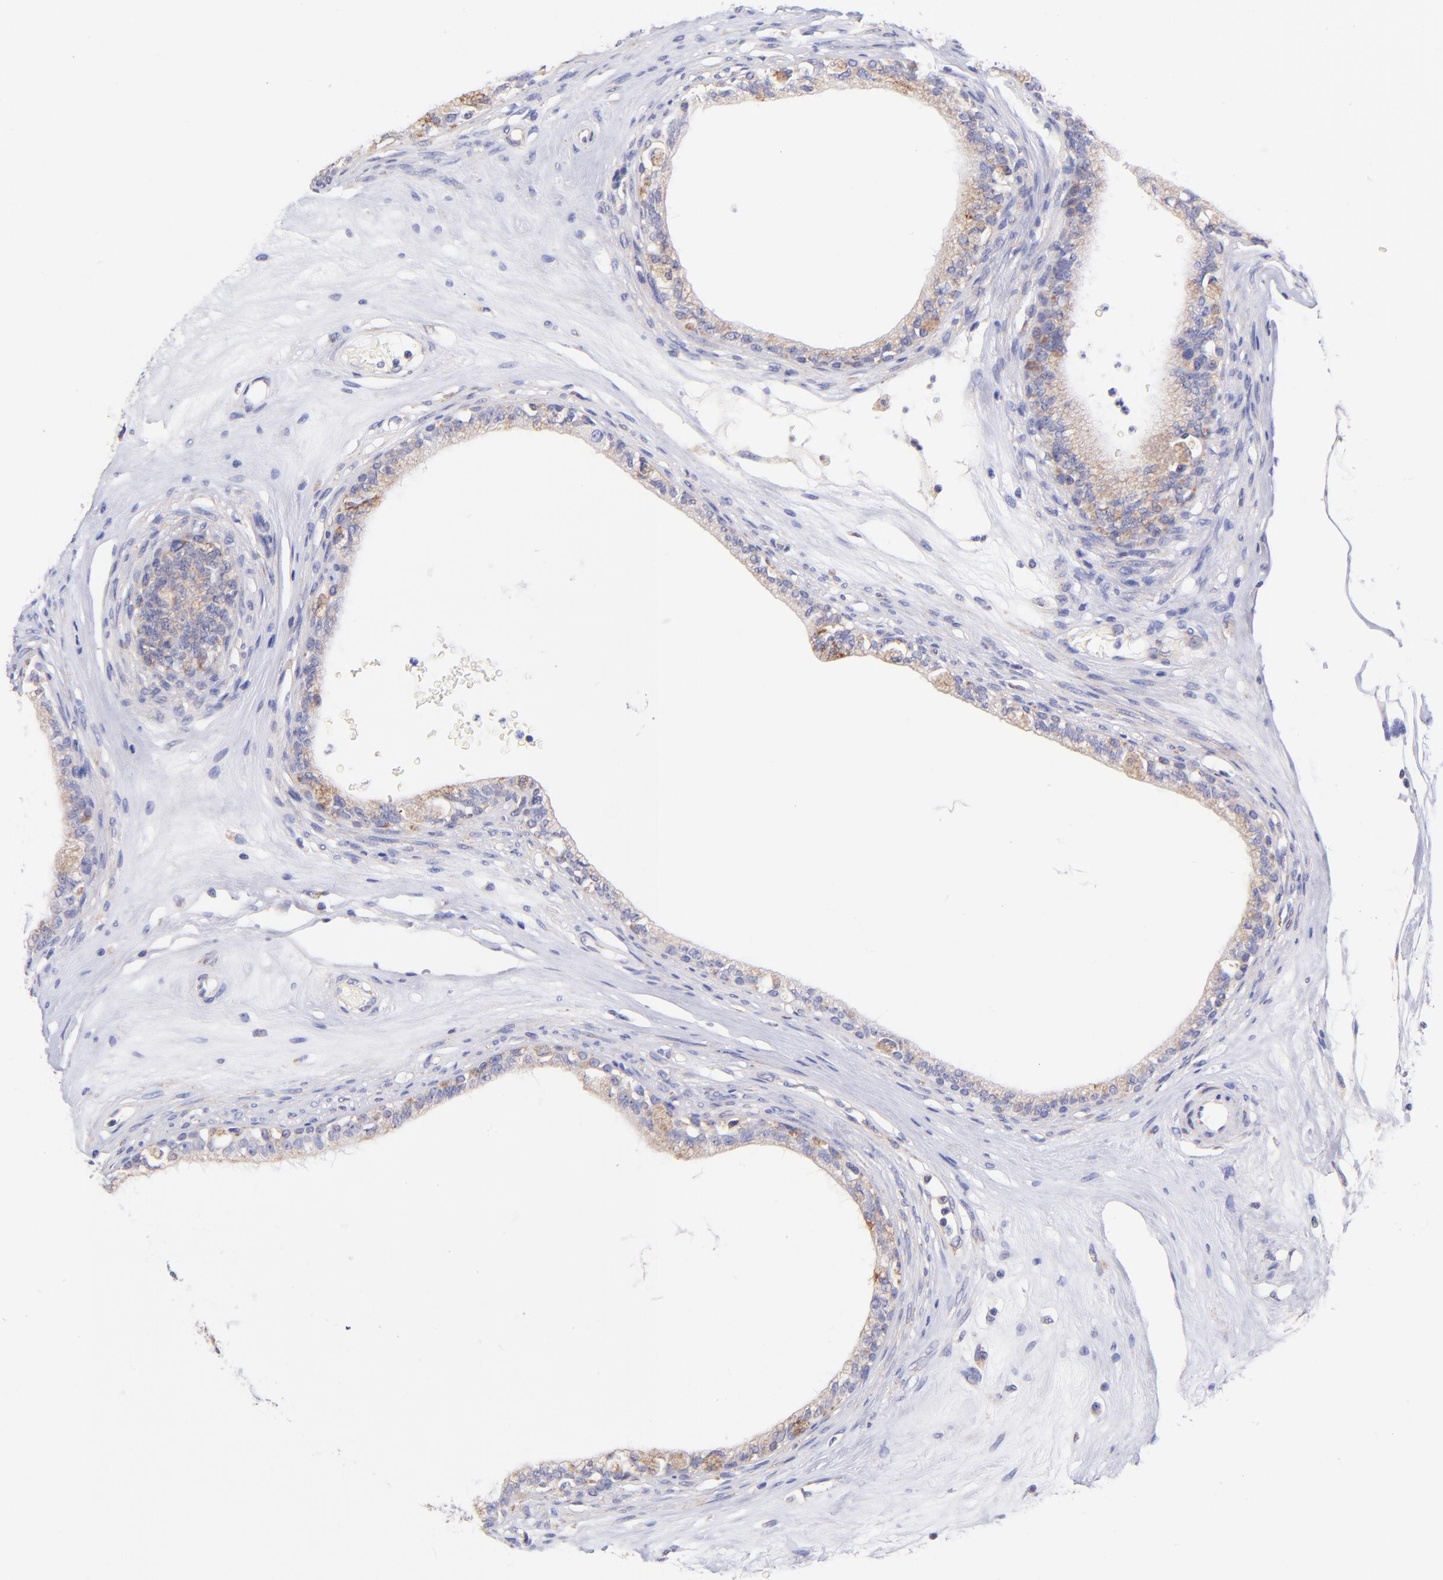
{"staining": {"intensity": "weak", "quantity": "25%-75%", "location": "cytoplasmic/membranous"}, "tissue": "epididymis", "cell_type": "Glandular cells", "image_type": "normal", "snomed": [{"axis": "morphology", "description": "Normal tissue, NOS"}, {"axis": "morphology", "description": "Inflammation, NOS"}, {"axis": "topography", "description": "Epididymis"}], "caption": "Immunohistochemistry (IHC) (DAB (3,3'-diaminobenzidine)) staining of unremarkable human epididymis reveals weak cytoplasmic/membranous protein positivity in approximately 25%-75% of glandular cells.", "gene": "NDUFB7", "patient": {"sex": "male", "age": 84}}